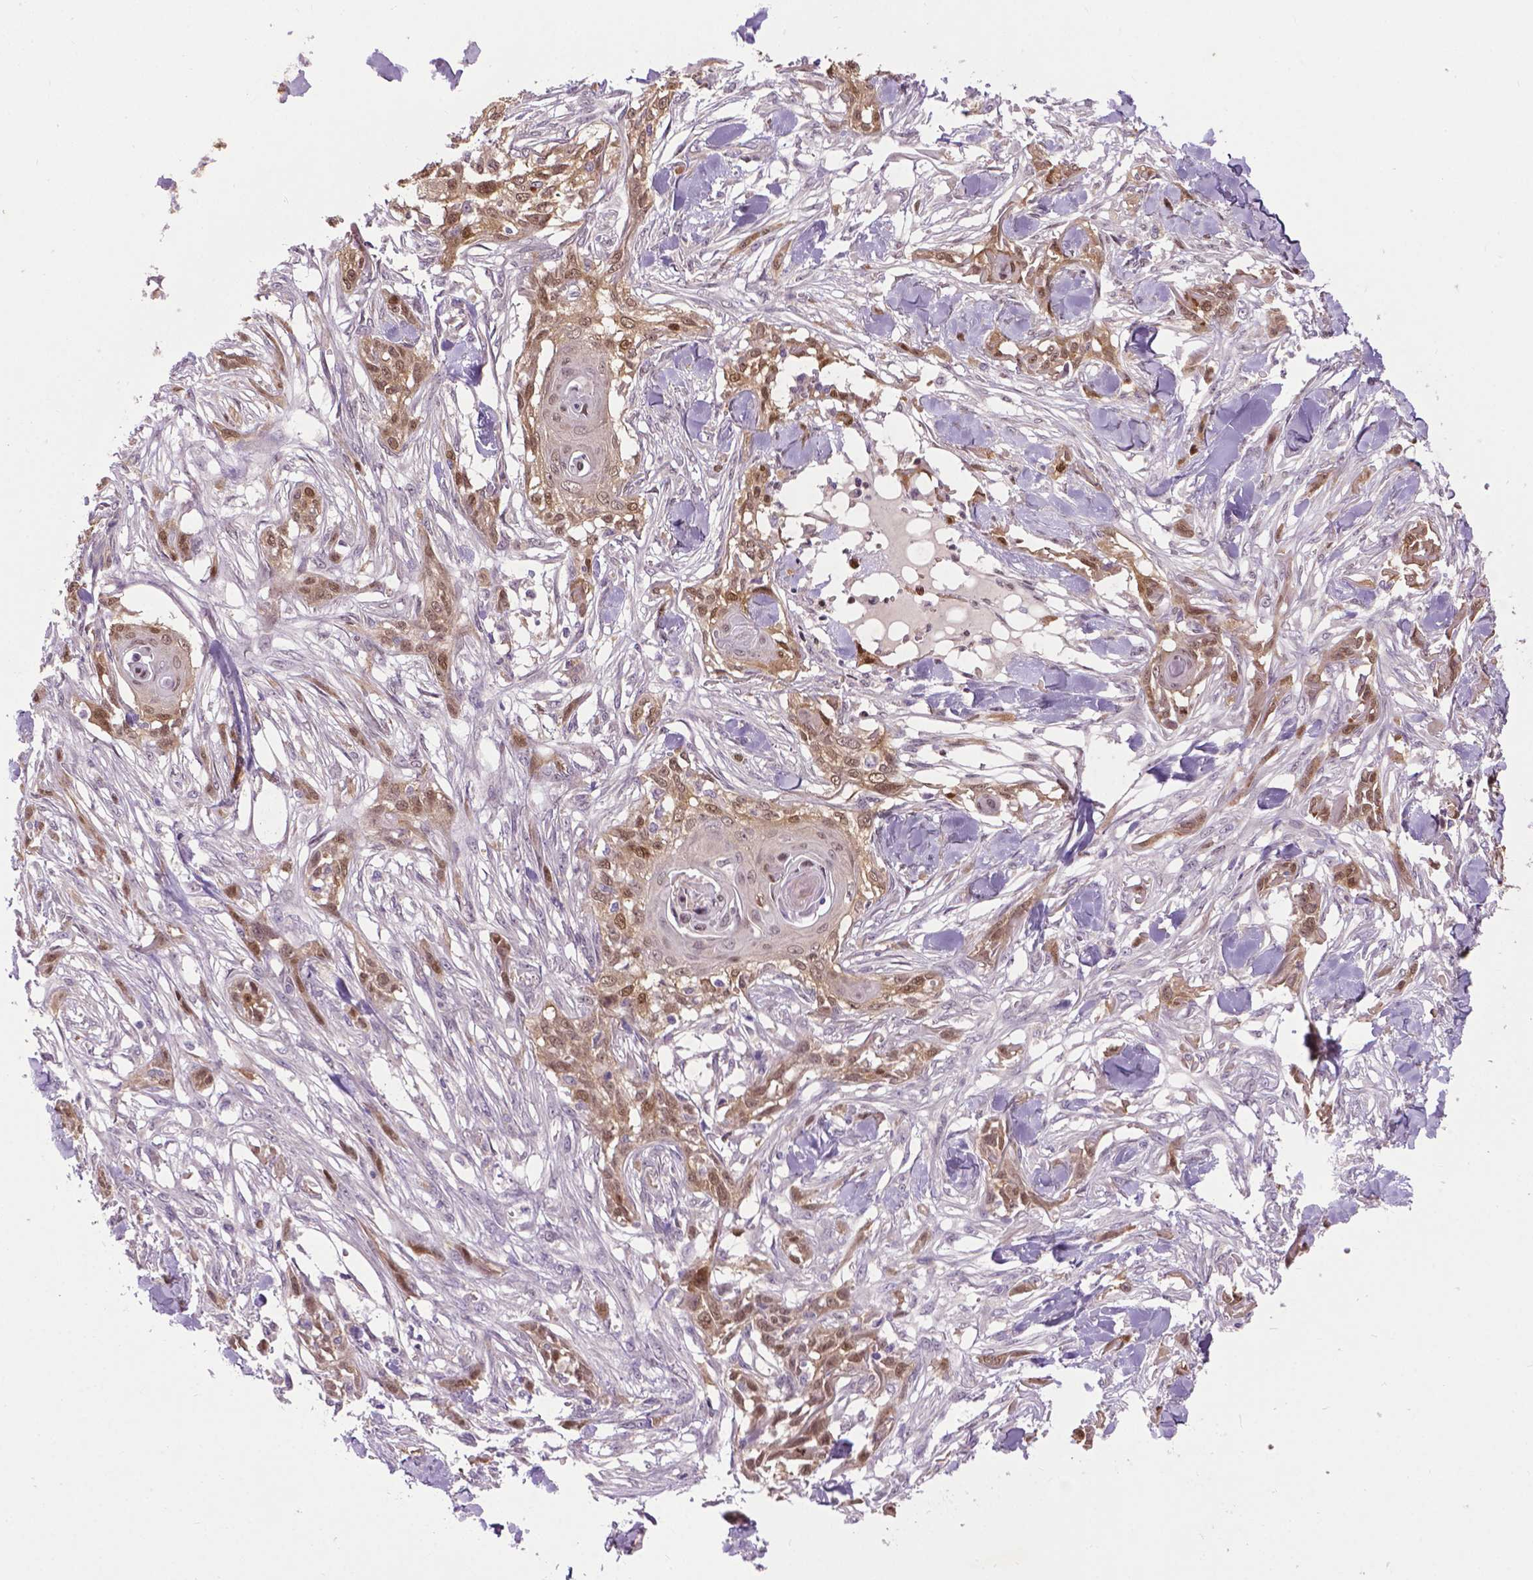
{"staining": {"intensity": "weak", "quantity": ">75%", "location": "nuclear"}, "tissue": "skin cancer", "cell_type": "Tumor cells", "image_type": "cancer", "snomed": [{"axis": "morphology", "description": "Squamous cell carcinoma, NOS"}, {"axis": "topography", "description": "Skin"}], "caption": "Squamous cell carcinoma (skin) tissue reveals weak nuclear staining in approximately >75% of tumor cells (DAB IHC, brown staining for protein, blue staining for nuclei).", "gene": "IRF6", "patient": {"sex": "female", "age": 59}}